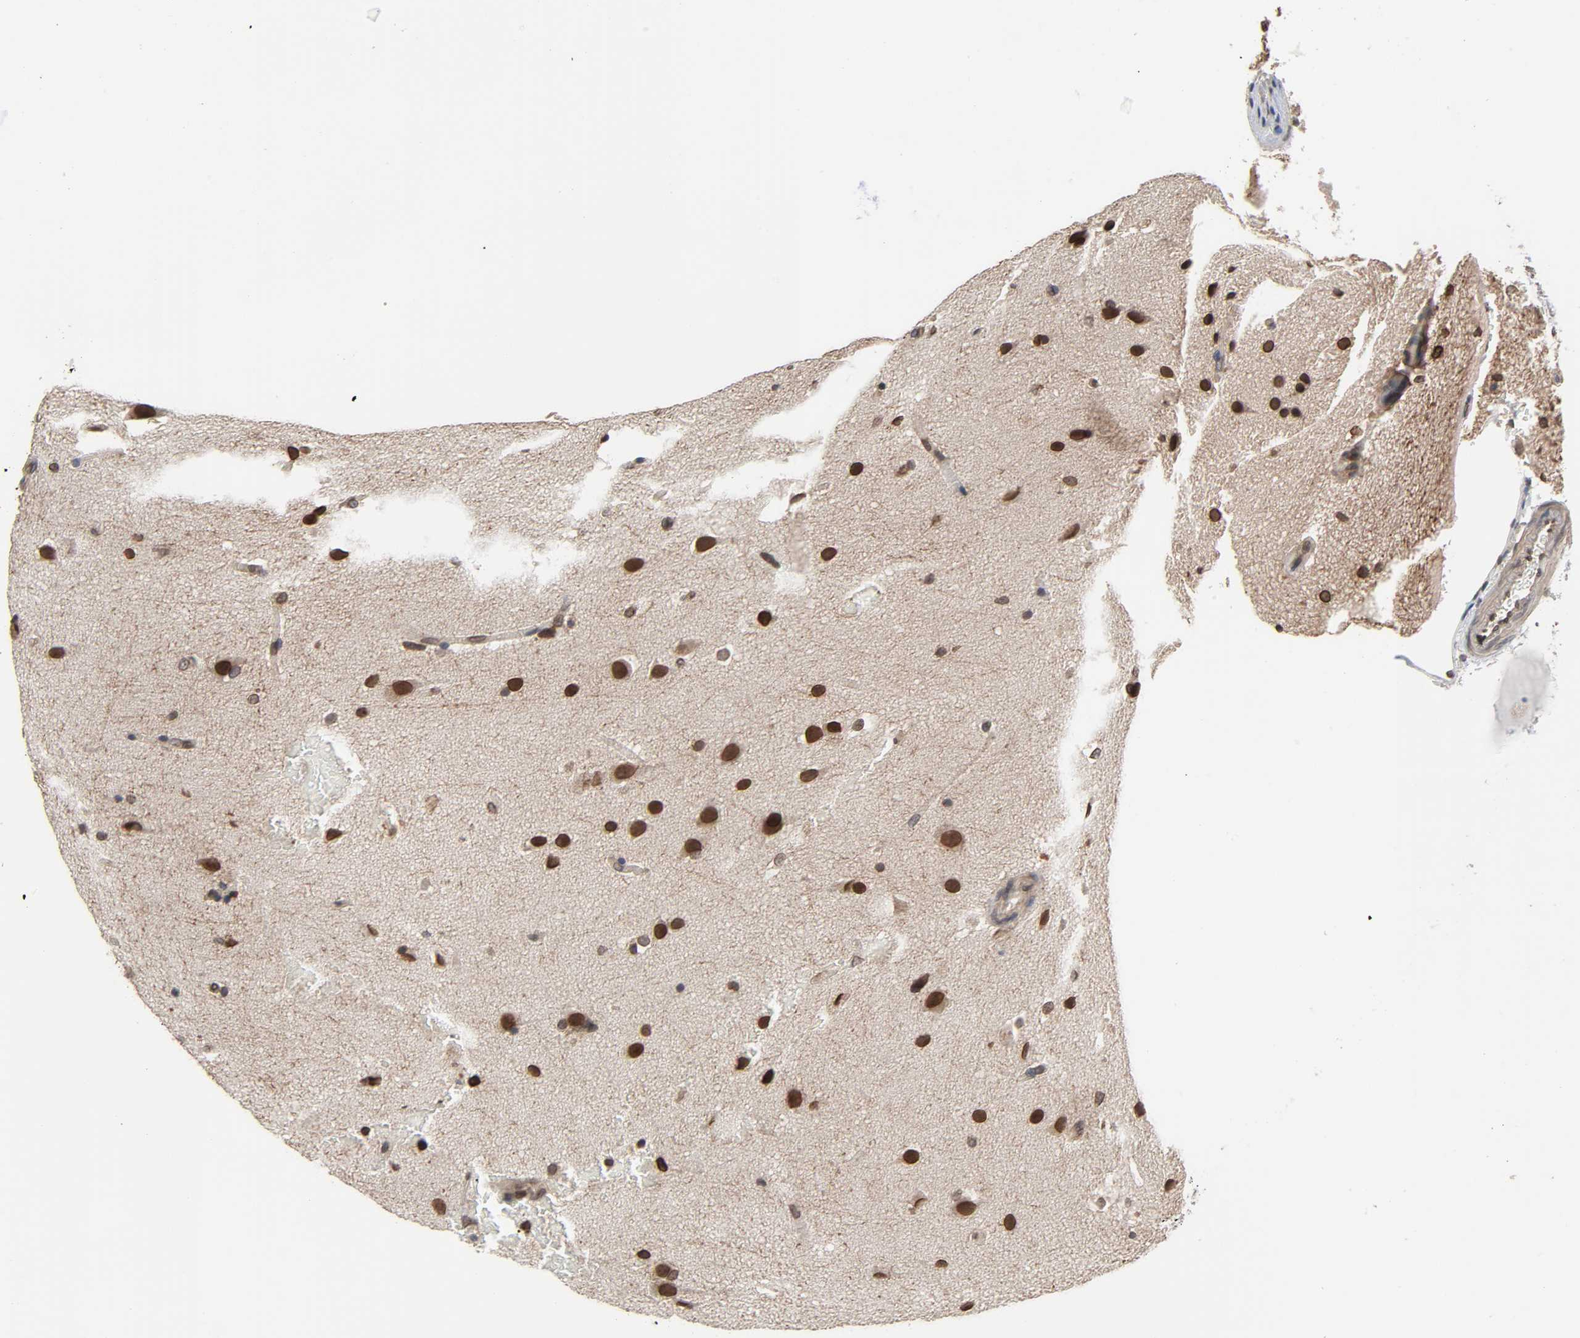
{"staining": {"intensity": "strong", "quantity": ">75%", "location": "cytoplasmic/membranous,nuclear"}, "tissue": "glioma", "cell_type": "Tumor cells", "image_type": "cancer", "snomed": [{"axis": "morphology", "description": "Glioma, malignant, Low grade"}, {"axis": "topography", "description": "Cerebral cortex"}], "caption": "Immunohistochemistry histopathology image of malignant glioma (low-grade) stained for a protein (brown), which exhibits high levels of strong cytoplasmic/membranous and nuclear positivity in about >75% of tumor cells.", "gene": "CCDC175", "patient": {"sex": "female", "age": 47}}